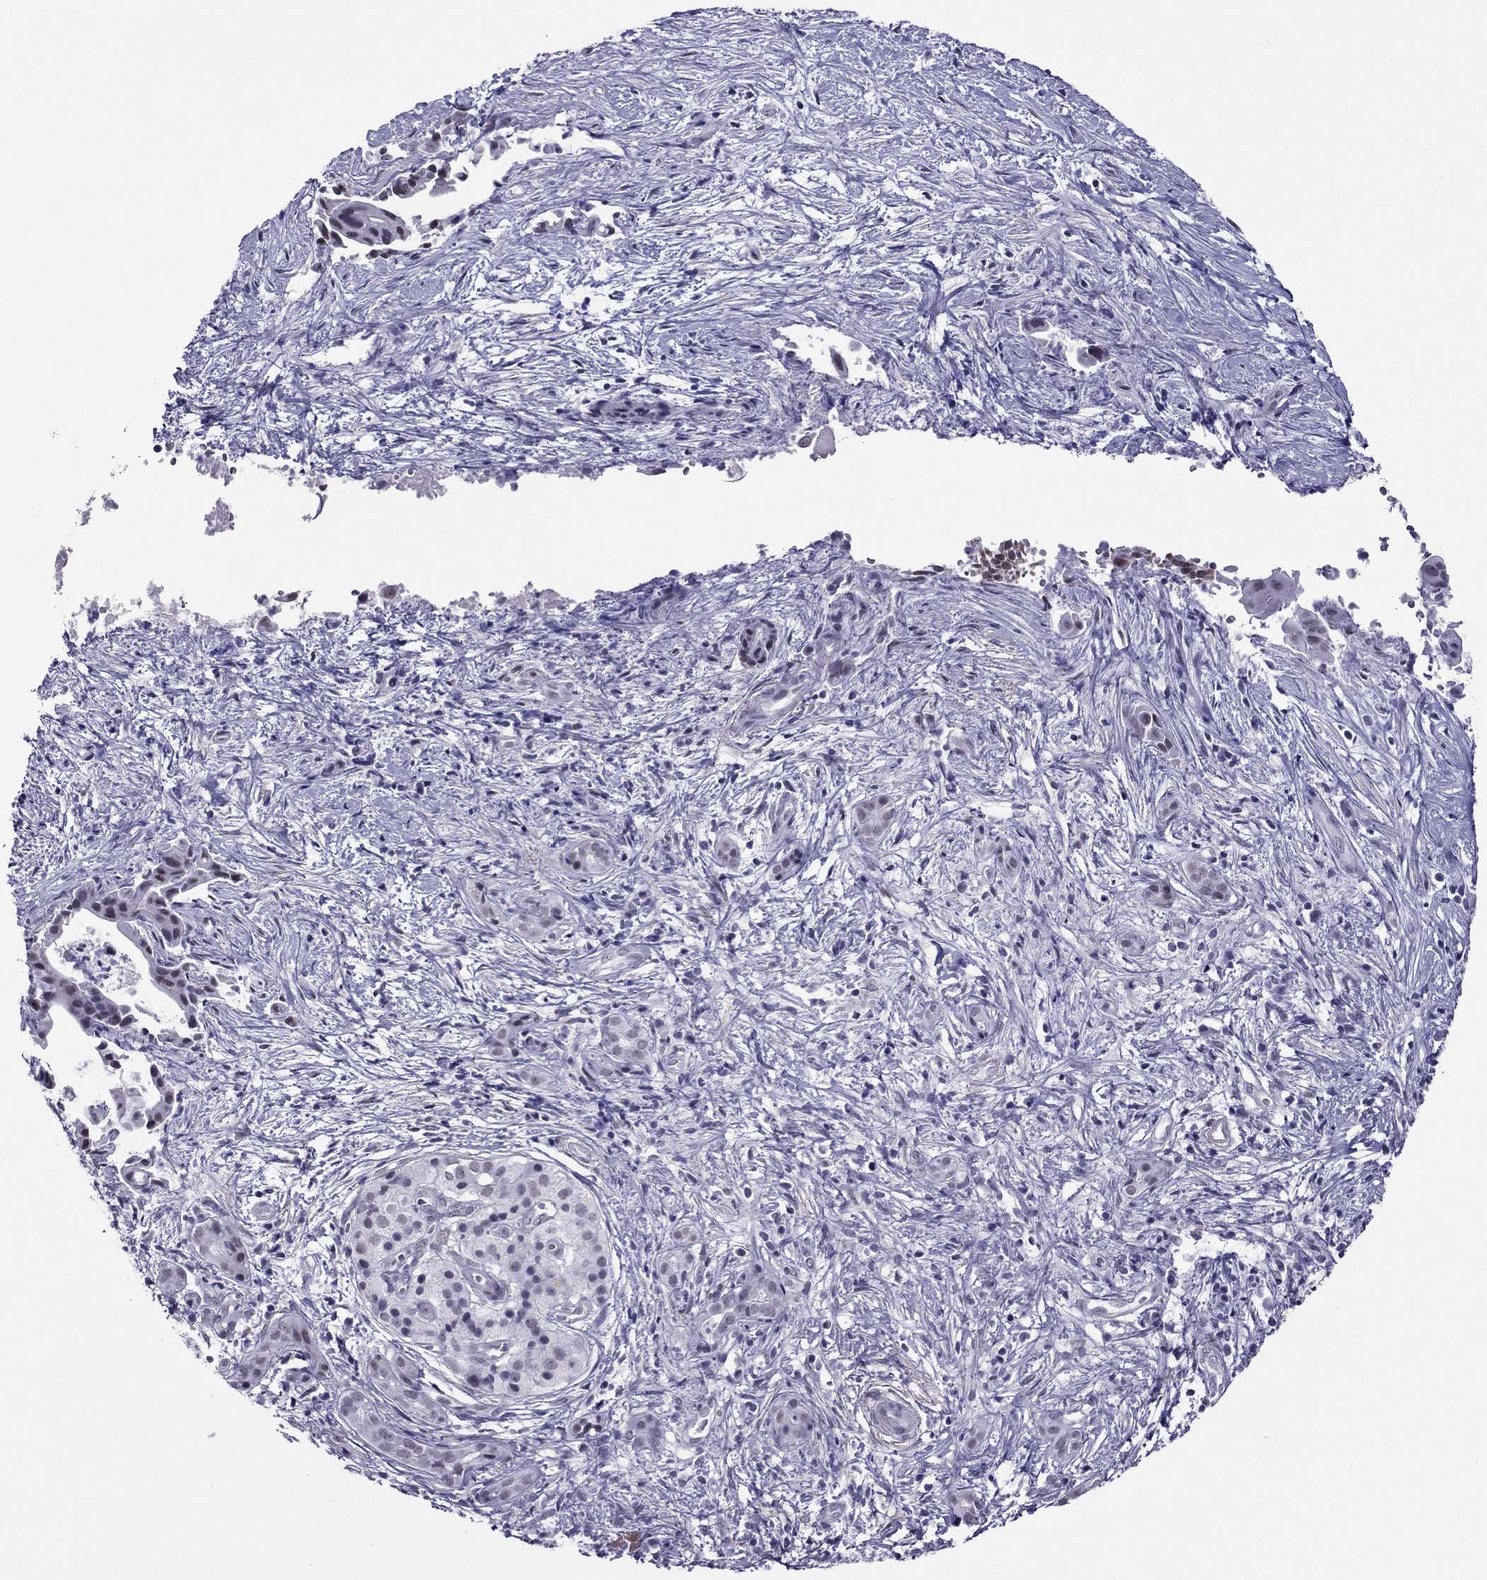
{"staining": {"intensity": "negative", "quantity": "none", "location": "none"}, "tissue": "pancreatic cancer", "cell_type": "Tumor cells", "image_type": "cancer", "snomed": [{"axis": "morphology", "description": "Adenocarcinoma, NOS"}, {"axis": "topography", "description": "Pancreas"}], "caption": "DAB immunohistochemical staining of human adenocarcinoma (pancreatic) demonstrates no significant expression in tumor cells.", "gene": "ZNF646", "patient": {"sex": "male", "age": 61}}